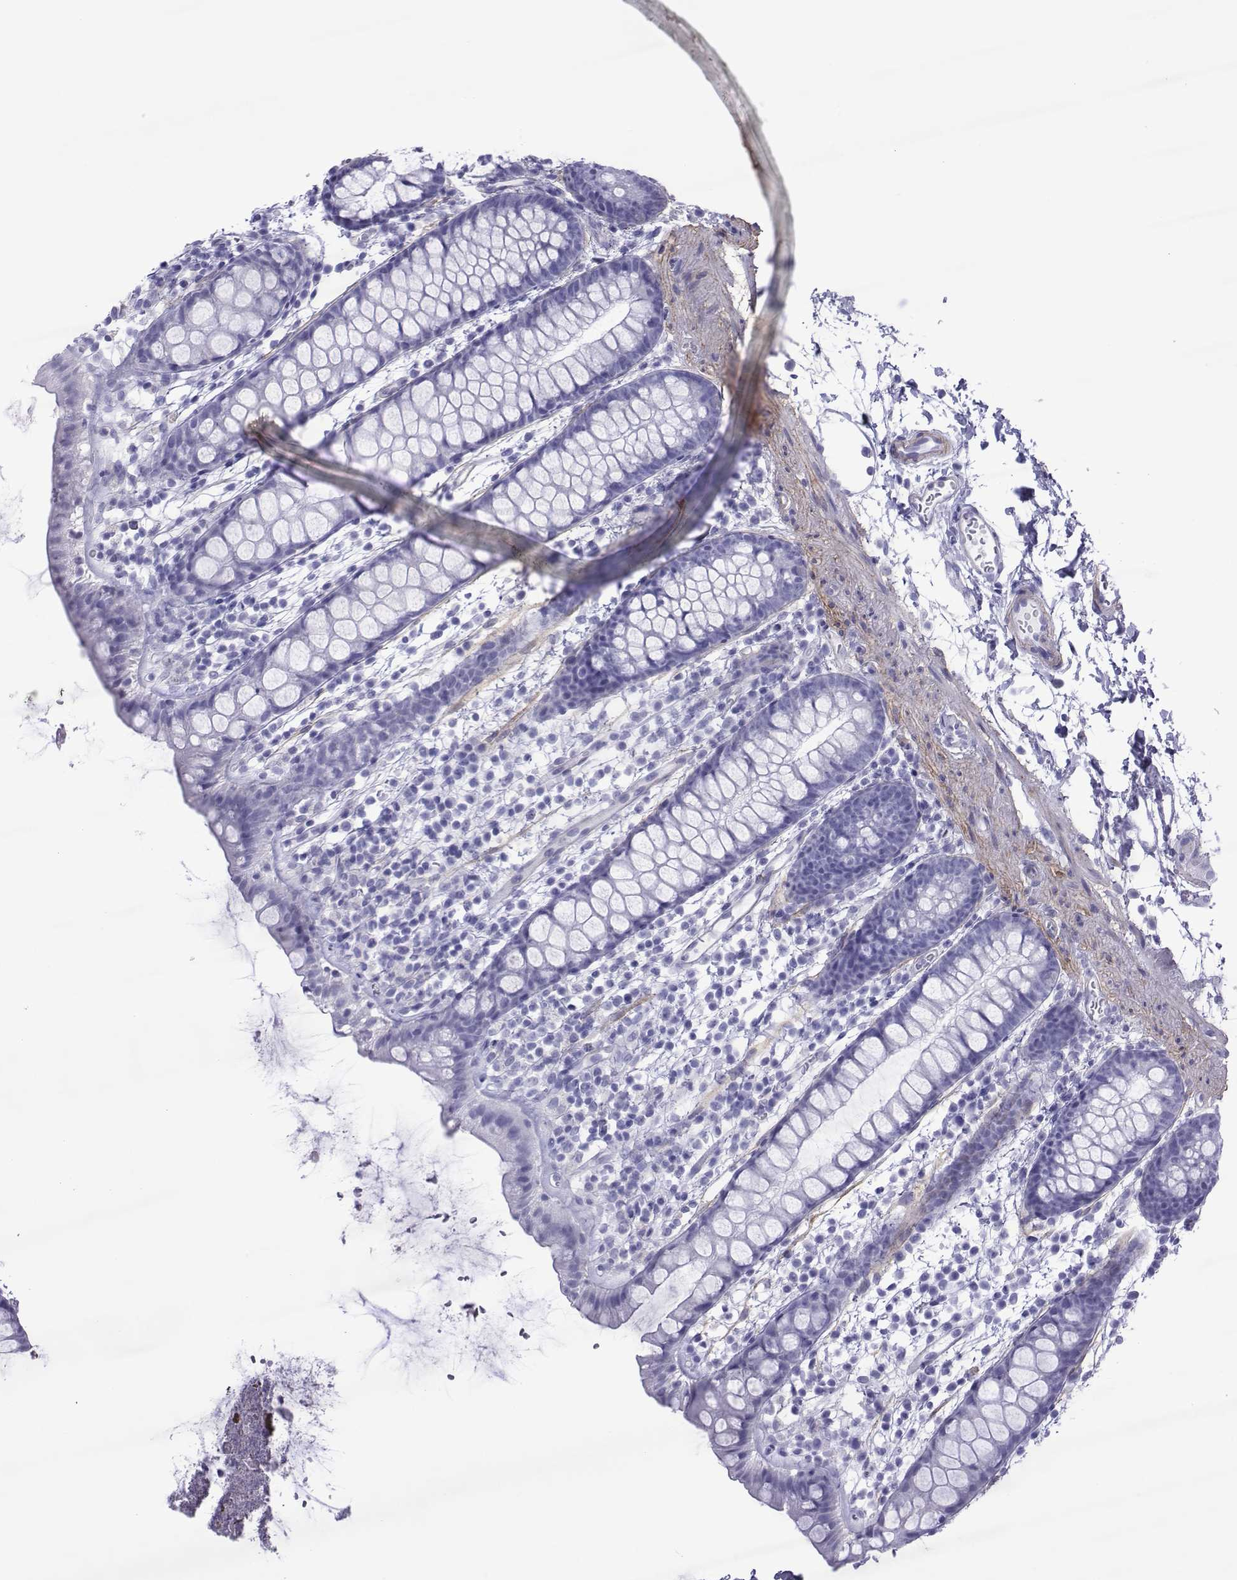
{"staining": {"intensity": "negative", "quantity": "none", "location": "none"}, "tissue": "rectum", "cell_type": "Glandular cells", "image_type": "normal", "snomed": [{"axis": "morphology", "description": "Normal tissue, NOS"}, {"axis": "topography", "description": "Rectum"}], "caption": "Rectum was stained to show a protein in brown. There is no significant positivity in glandular cells. The staining was performed using DAB to visualize the protein expression in brown, while the nuclei were stained in blue with hematoxylin (Magnification: 20x).", "gene": "SPANXA1", "patient": {"sex": "male", "age": 57}}